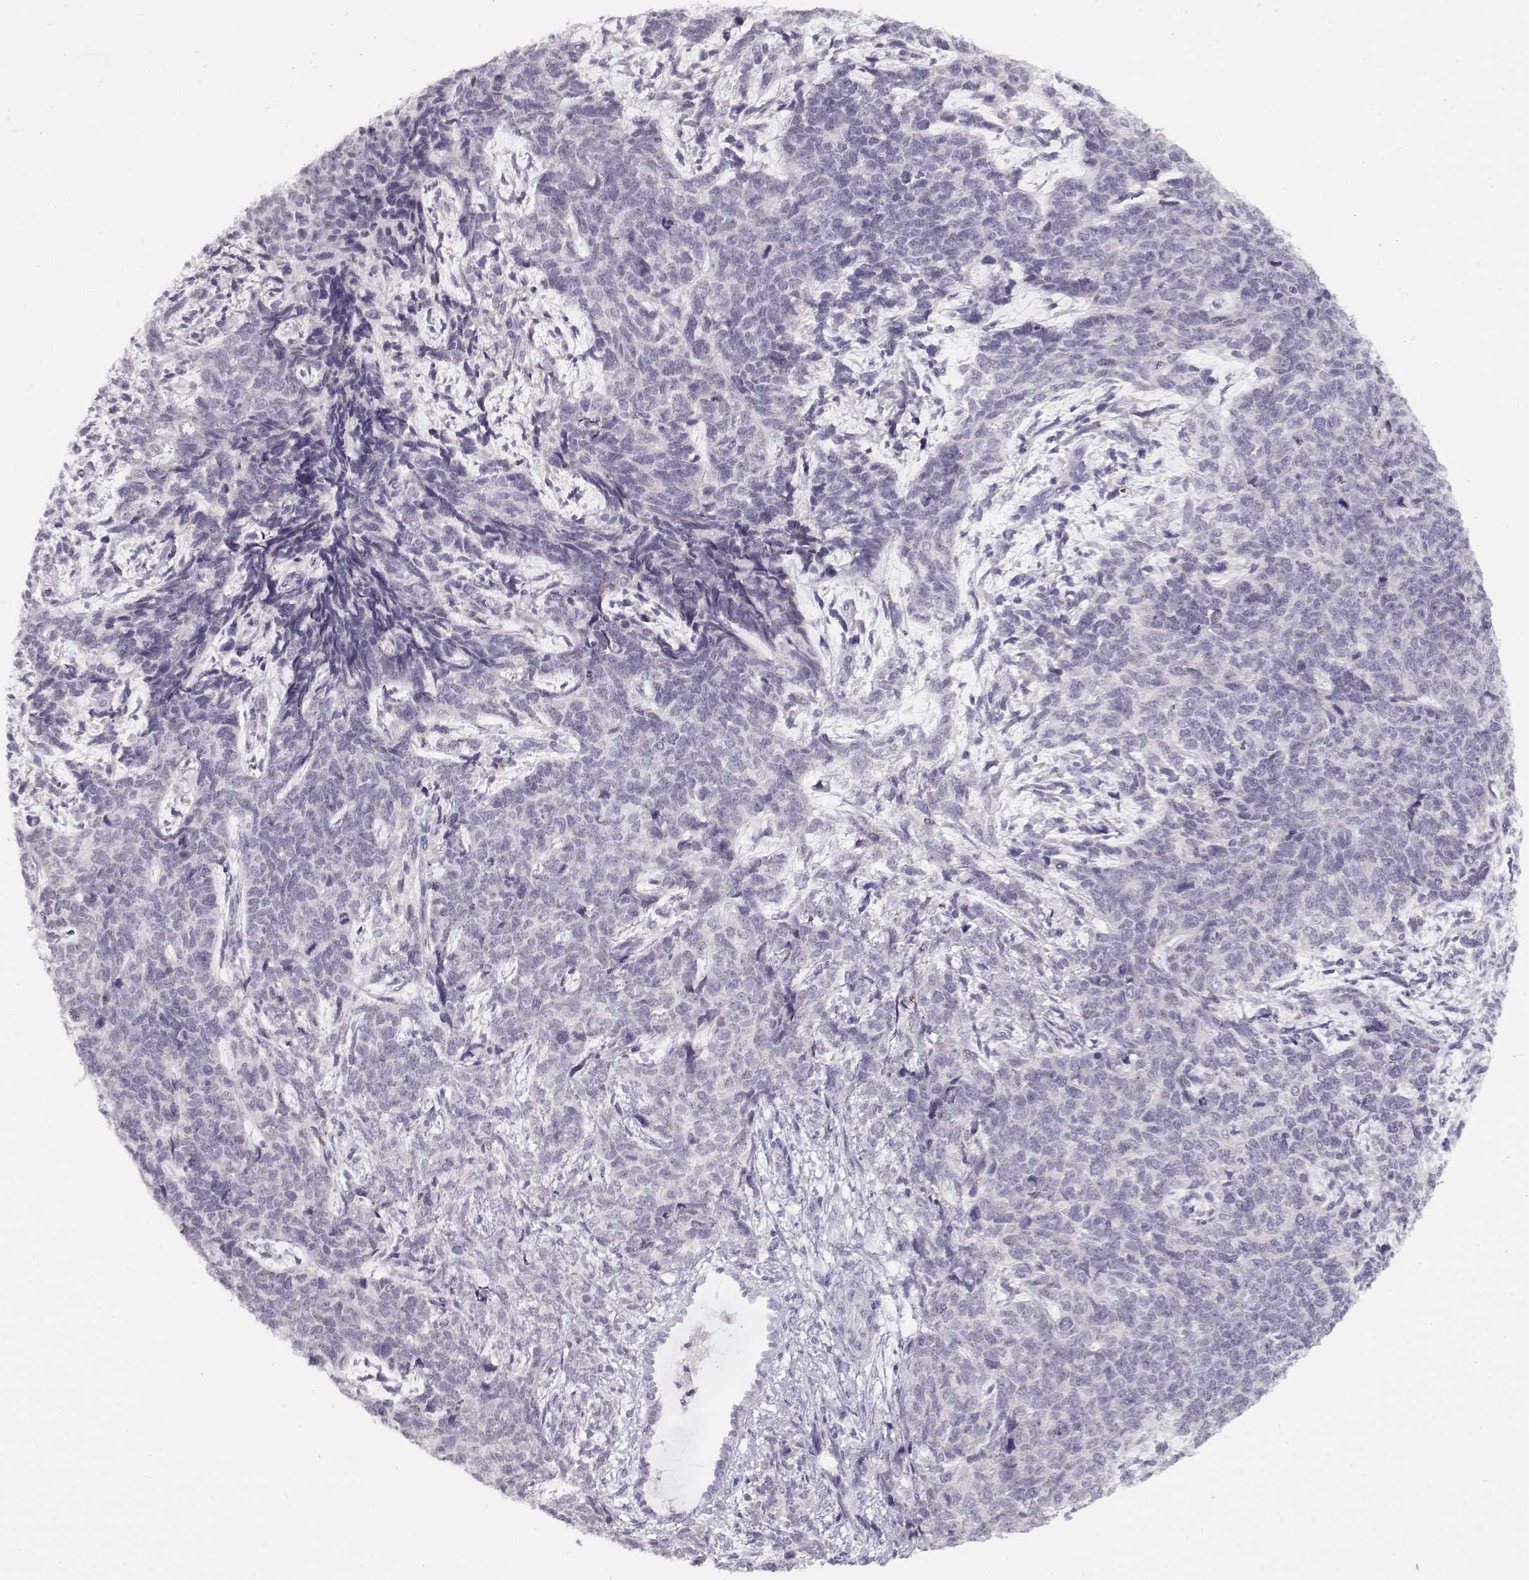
{"staining": {"intensity": "negative", "quantity": "none", "location": "none"}, "tissue": "cervical cancer", "cell_type": "Tumor cells", "image_type": "cancer", "snomed": [{"axis": "morphology", "description": "Squamous cell carcinoma, NOS"}, {"axis": "topography", "description": "Cervix"}], "caption": "High power microscopy photomicrograph of an IHC micrograph of squamous cell carcinoma (cervical), revealing no significant positivity in tumor cells. (DAB (3,3'-diaminobenzidine) IHC, high magnification).", "gene": "IMPG1", "patient": {"sex": "female", "age": 63}}